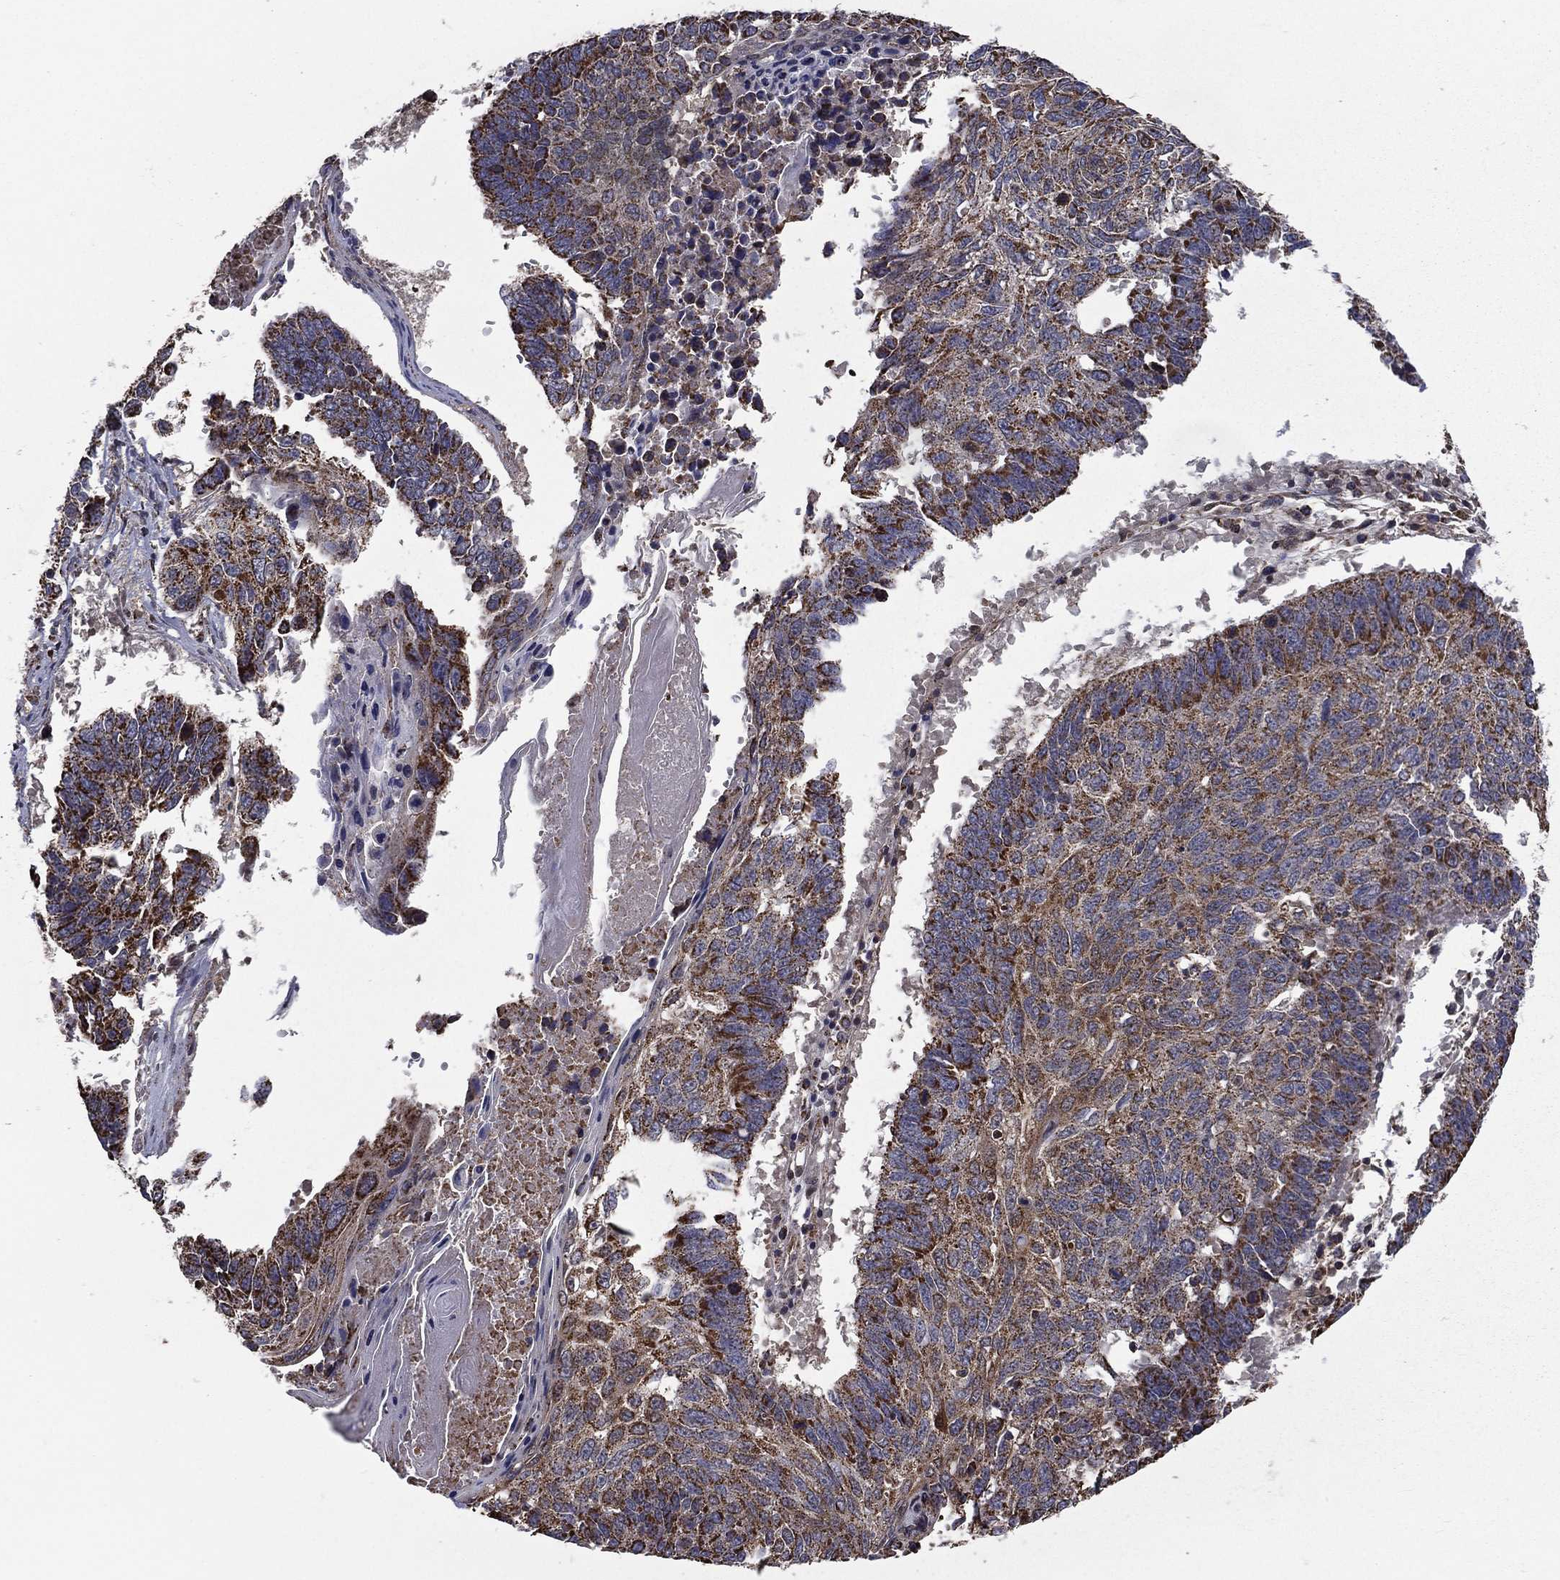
{"staining": {"intensity": "moderate", "quantity": ">75%", "location": "cytoplasmic/membranous"}, "tissue": "lung cancer", "cell_type": "Tumor cells", "image_type": "cancer", "snomed": [{"axis": "morphology", "description": "Squamous cell carcinoma, NOS"}, {"axis": "topography", "description": "Lung"}], "caption": "The photomicrograph demonstrates staining of lung cancer (squamous cell carcinoma), revealing moderate cytoplasmic/membranous protein expression (brown color) within tumor cells.", "gene": "RIGI", "patient": {"sex": "male", "age": 73}}